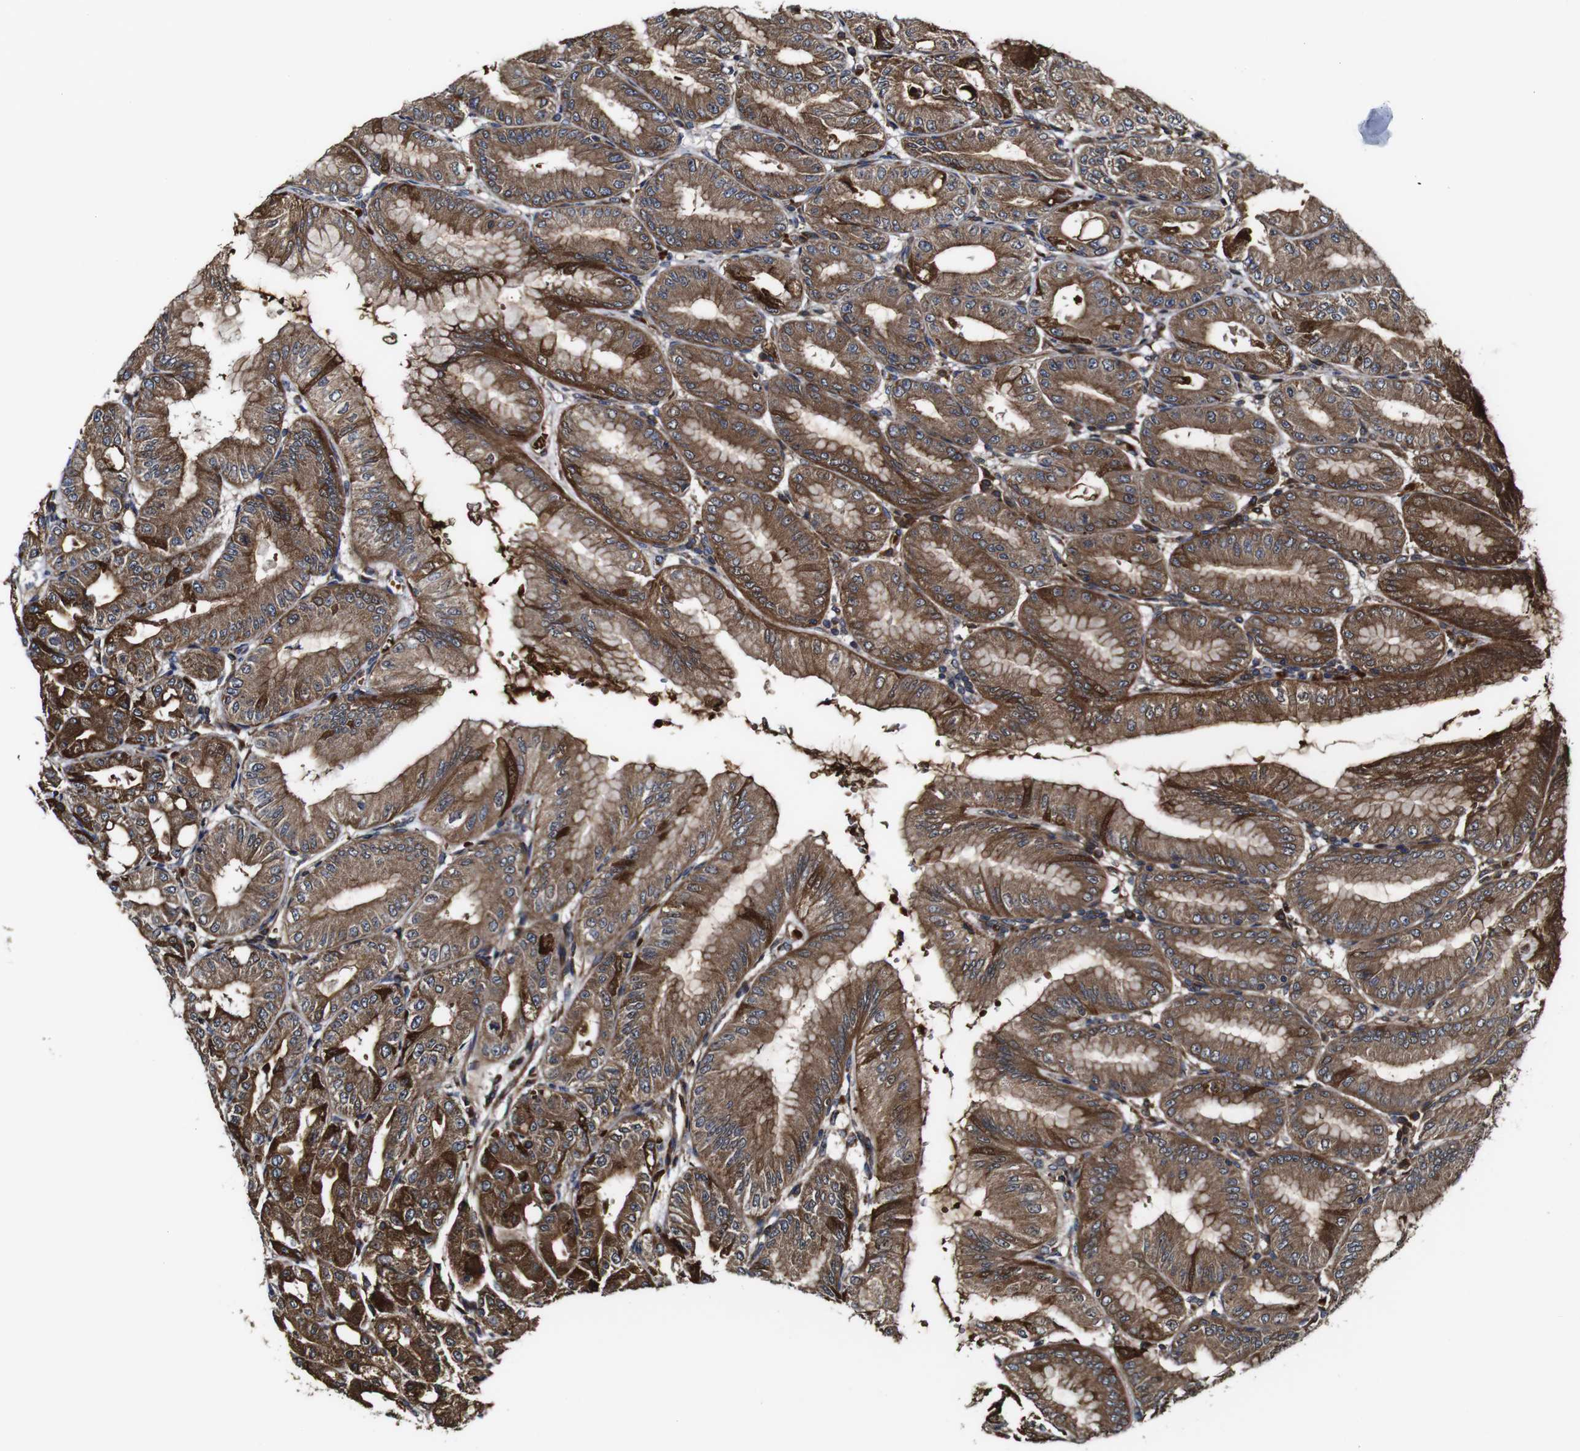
{"staining": {"intensity": "strong", "quantity": ">75%", "location": "cytoplasmic/membranous"}, "tissue": "stomach", "cell_type": "Glandular cells", "image_type": "normal", "snomed": [{"axis": "morphology", "description": "Normal tissue, NOS"}, {"axis": "topography", "description": "Stomach, lower"}], "caption": "This image exhibits unremarkable stomach stained with IHC to label a protein in brown. The cytoplasmic/membranous of glandular cells show strong positivity for the protein. Nuclei are counter-stained blue.", "gene": "TNIK", "patient": {"sex": "male", "age": 71}}